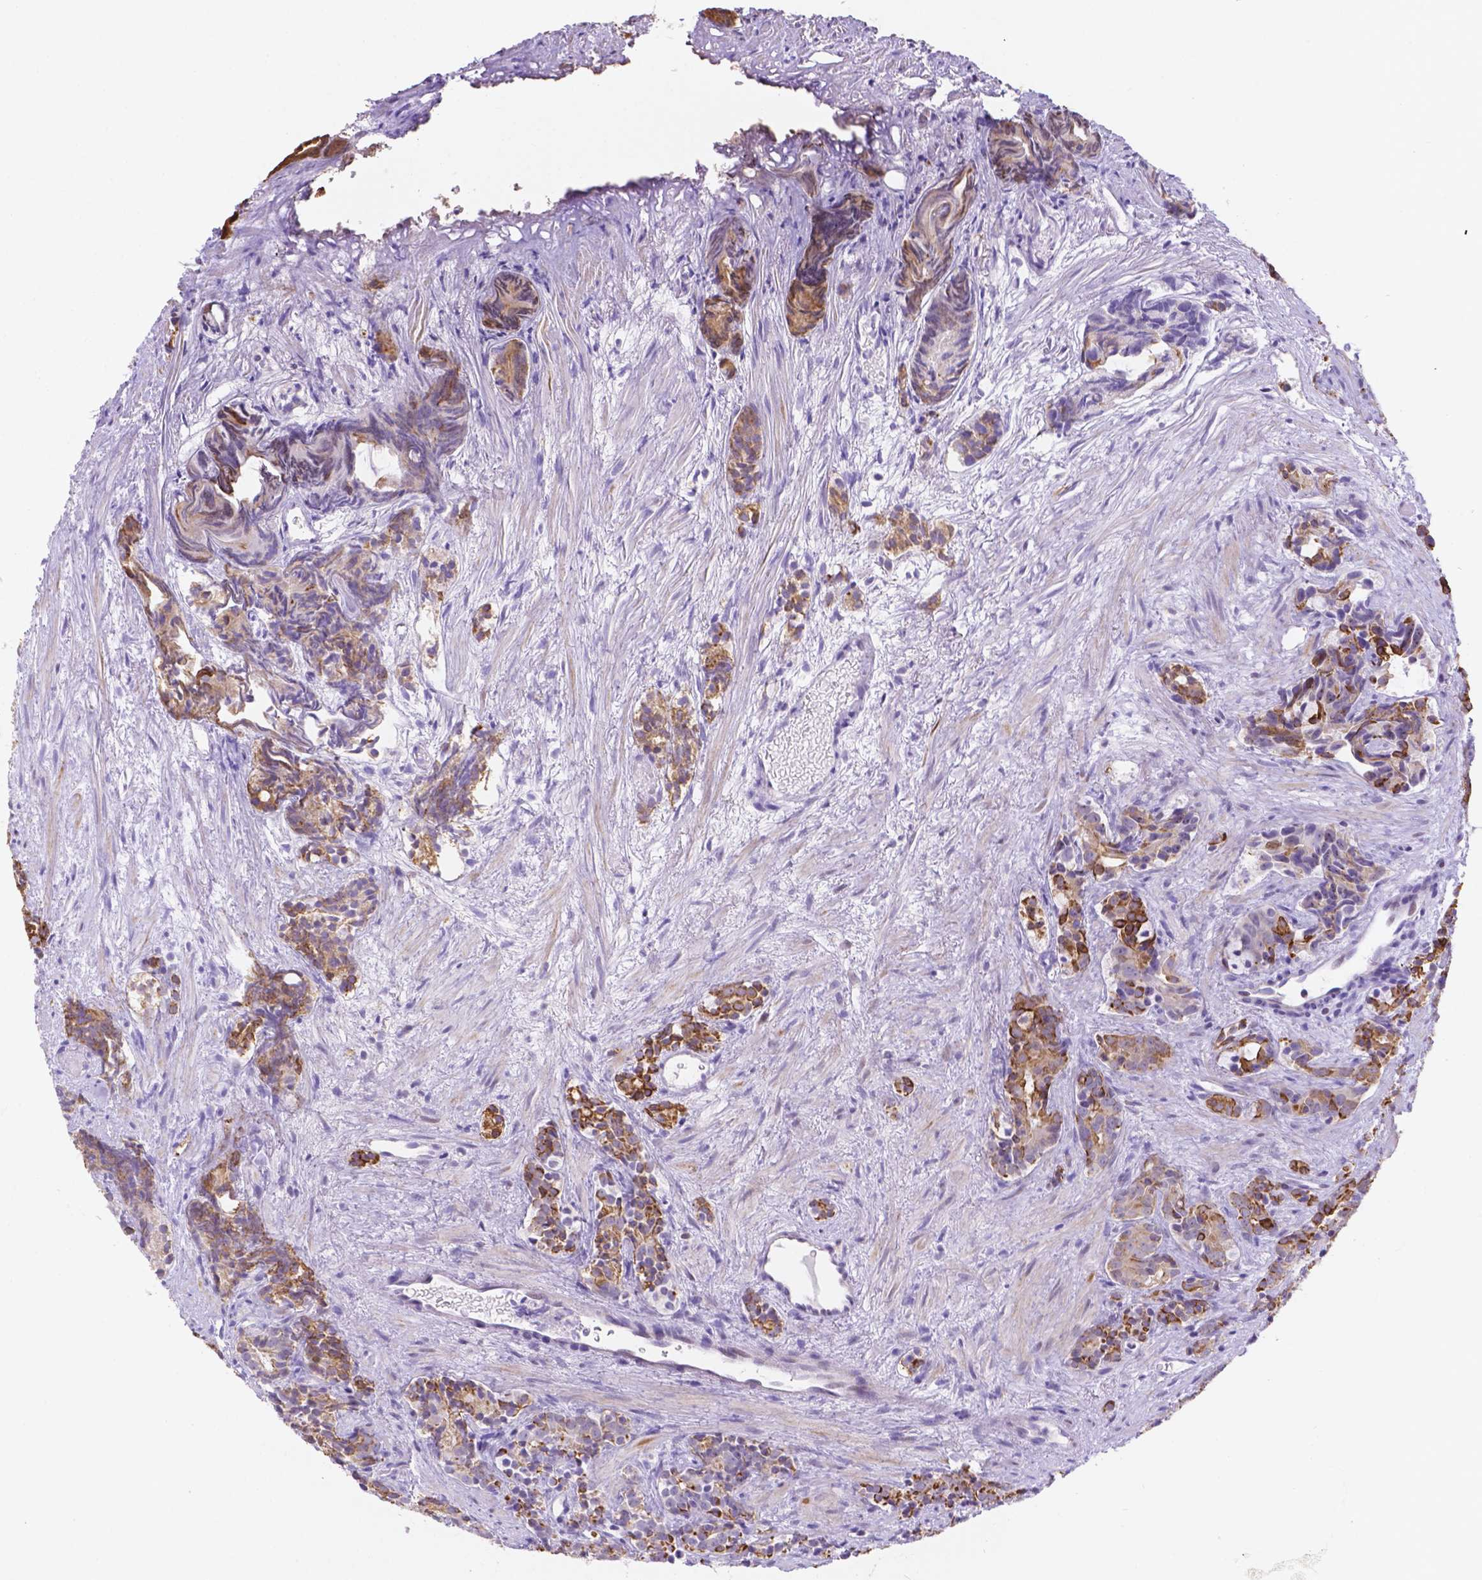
{"staining": {"intensity": "weak", "quantity": "25%-75%", "location": "cytoplasmic/membranous"}, "tissue": "prostate cancer", "cell_type": "Tumor cells", "image_type": "cancer", "snomed": [{"axis": "morphology", "description": "Adenocarcinoma, High grade"}, {"axis": "topography", "description": "Prostate"}], "caption": "Tumor cells reveal low levels of weak cytoplasmic/membranous expression in approximately 25%-75% of cells in human prostate cancer (high-grade adenocarcinoma). (Brightfield microscopy of DAB IHC at high magnification).", "gene": "DMWD", "patient": {"sex": "male", "age": 84}}